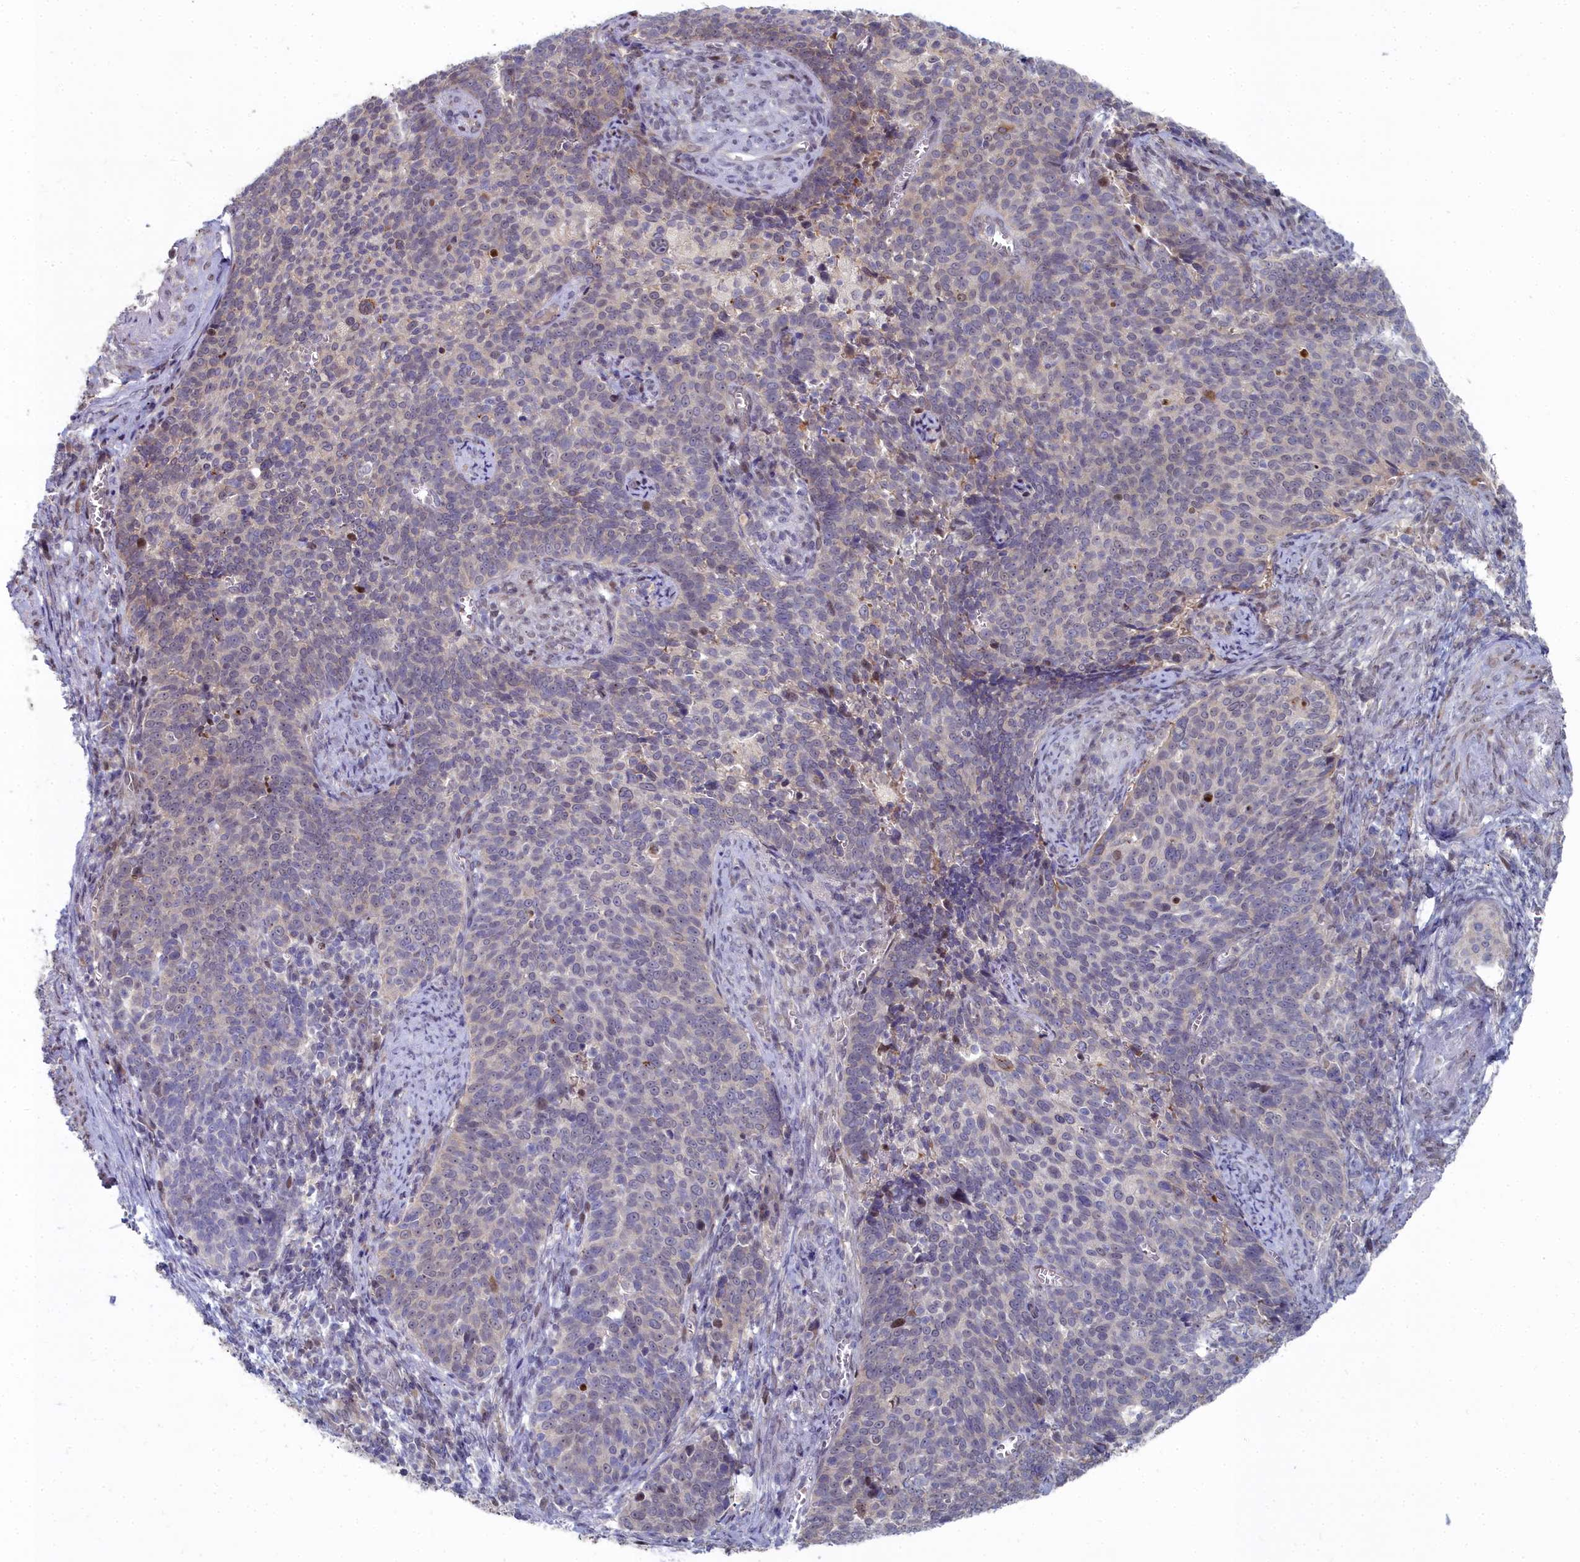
{"staining": {"intensity": "negative", "quantity": "none", "location": "none"}, "tissue": "cervical cancer", "cell_type": "Tumor cells", "image_type": "cancer", "snomed": [{"axis": "morphology", "description": "Normal tissue, NOS"}, {"axis": "morphology", "description": "Squamous cell carcinoma, NOS"}, {"axis": "topography", "description": "Cervix"}], "caption": "There is no significant expression in tumor cells of squamous cell carcinoma (cervical).", "gene": "RPS27A", "patient": {"sex": "female", "age": 39}}